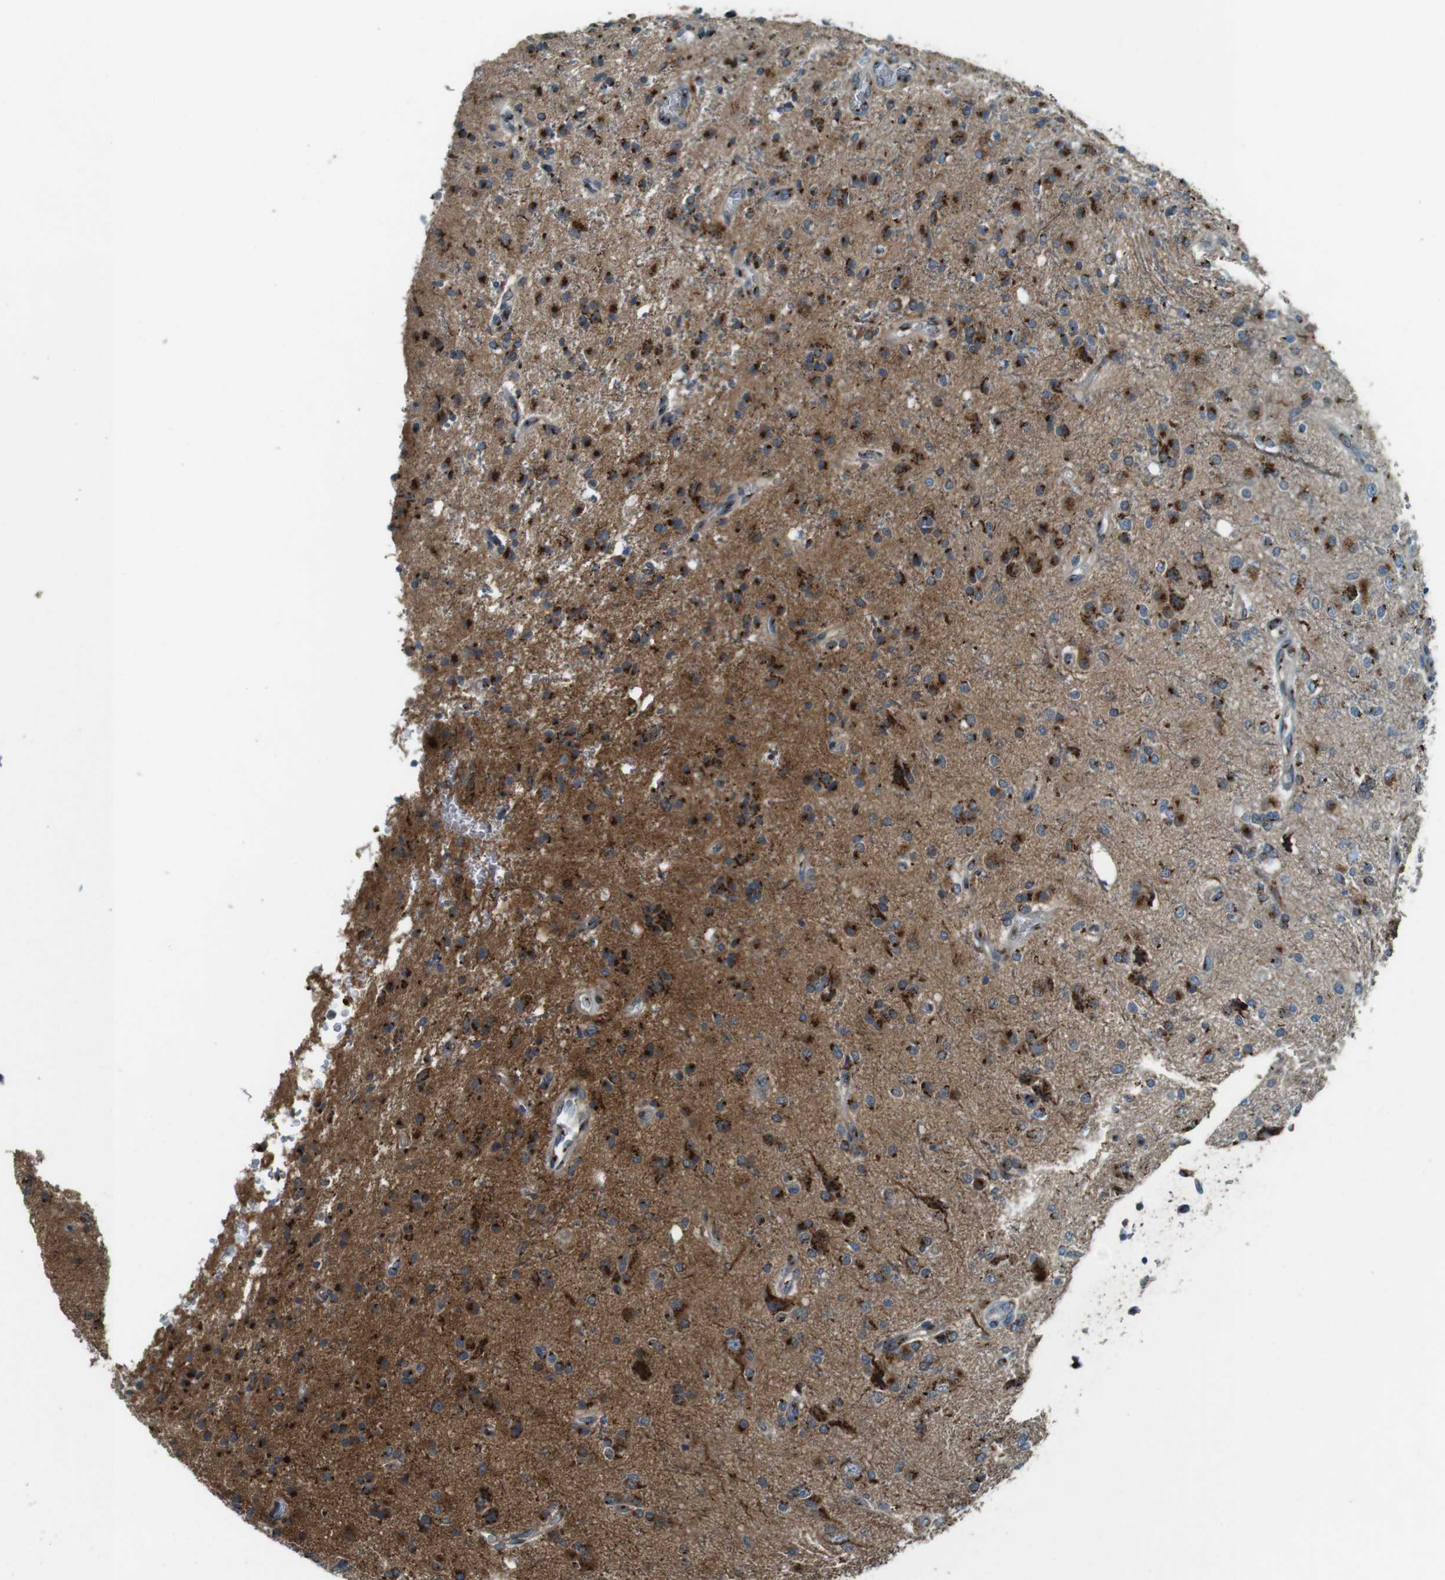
{"staining": {"intensity": "strong", "quantity": ">75%", "location": "cytoplasmic/membranous"}, "tissue": "glioma", "cell_type": "Tumor cells", "image_type": "cancer", "snomed": [{"axis": "morphology", "description": "Glioma, malignant, High grade"}, {"axis": "topography", "description": "Brain"}], "caption": "Immunohistochemistry (IHC) staining of glioma, which reveals high levels of strong cytoplasmic/membranous staining in about >75% of tumor cells indicating strong cytoplasmic/membranous protein expression. The staining was performed using DAB (3,3'-diaminobenzidine) (brown) for protein detection and nuclei were counterstained in hematoxylin (blue).", "gene": "TMEM115", "patient": {"sex": "male", "age": 47}}